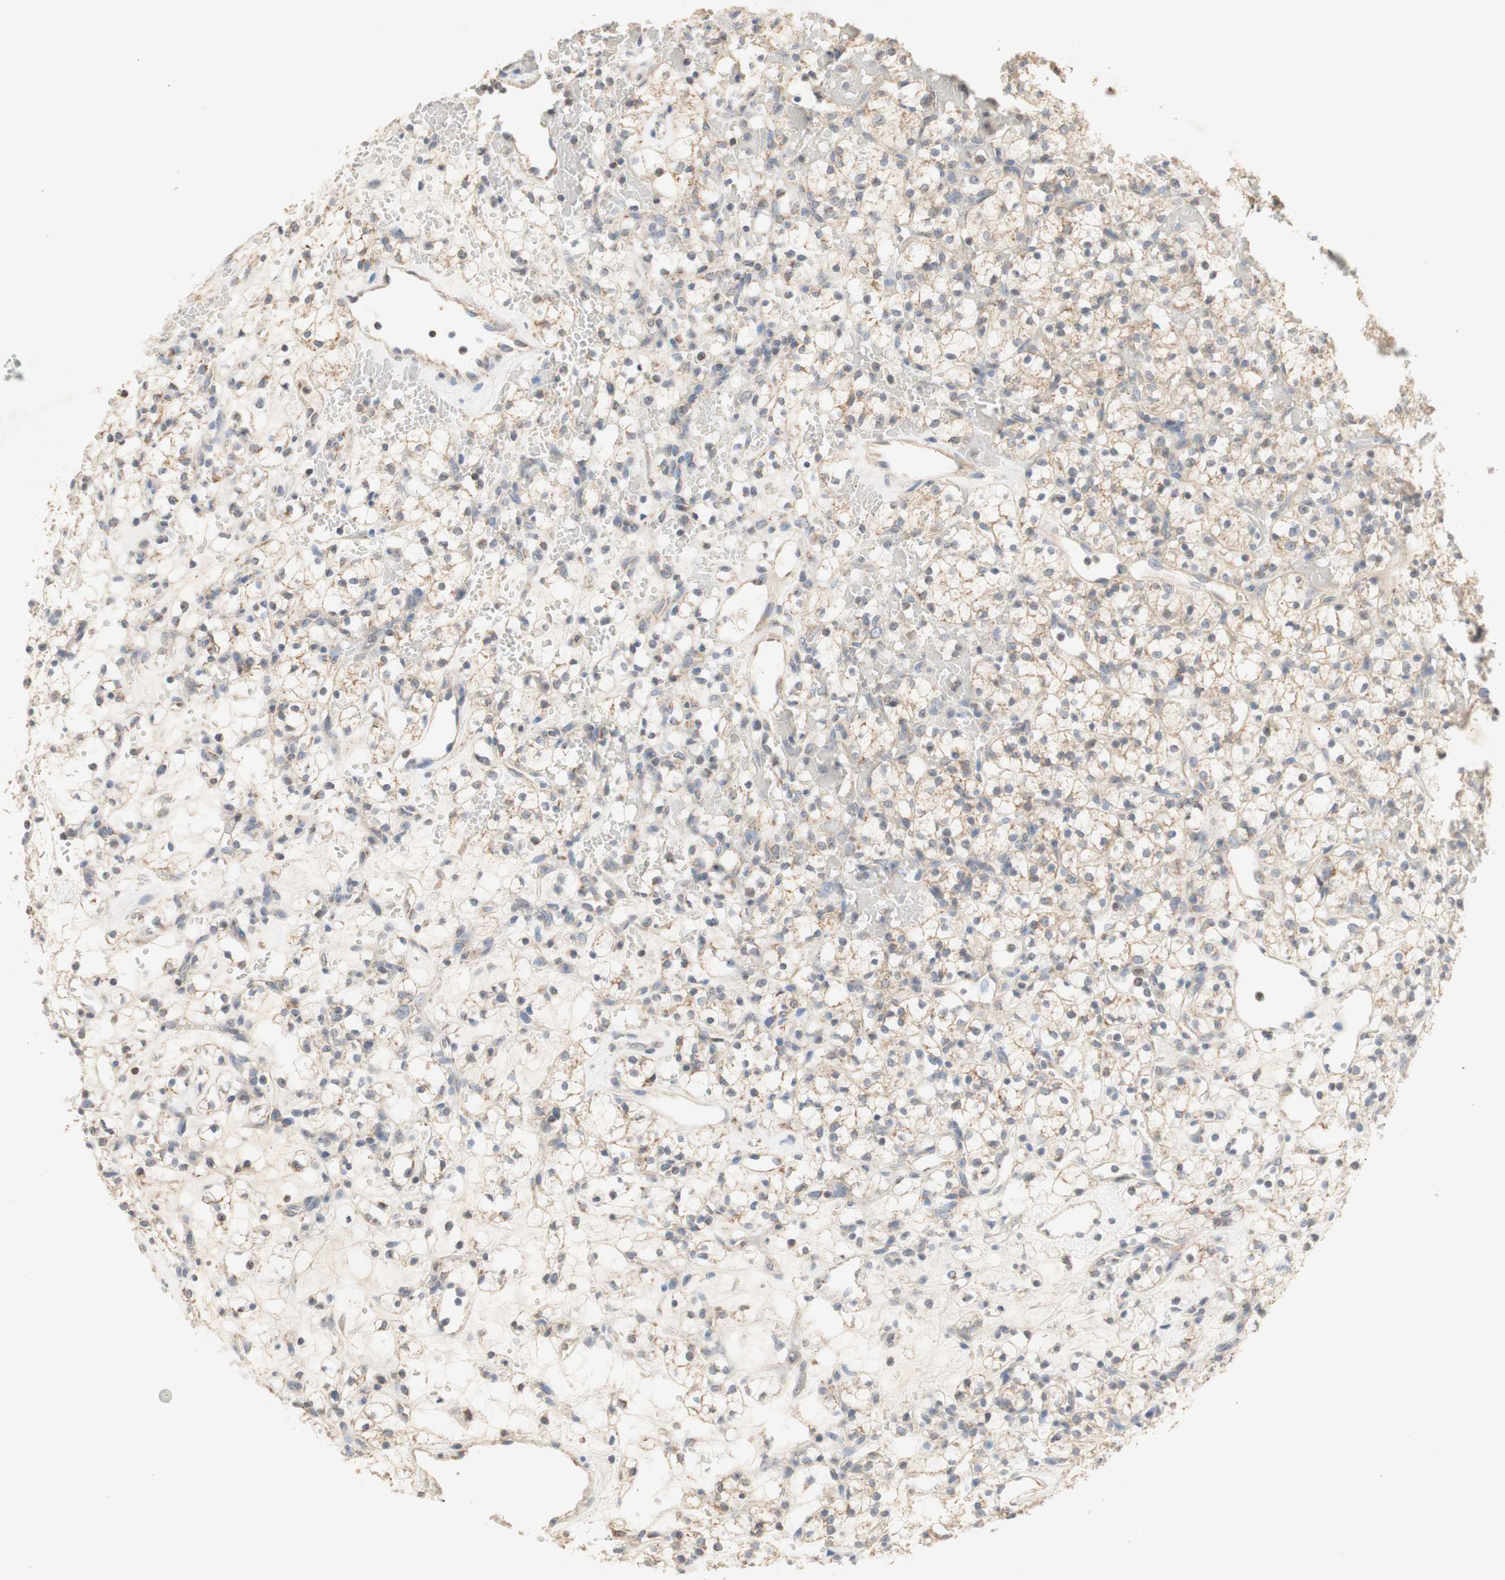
{"staining": {"intensity": "moderate", "quantity": "<25%", "location": "cytoplasmic/membranous"}, "tissue": "renal cancer", "cell_type": "Tumor cells", "image_type": "cancer", "snomed": [{"axis": "morphology", "description": "Adenocarcinoma, NOS"}, {"axis": "topography", "description": "Kidney"}], "caption": "This image displays renal cancer (adenocarcinoma) stained with immunohistochemistry to label a protein in brown. The cytoplasmic/membranous of tumor cells show moderate positivity for the protein. Nuclei are counter-stained blue.", "gene": "PTGIS", "patient": {"sex": "female", "age": 60}}